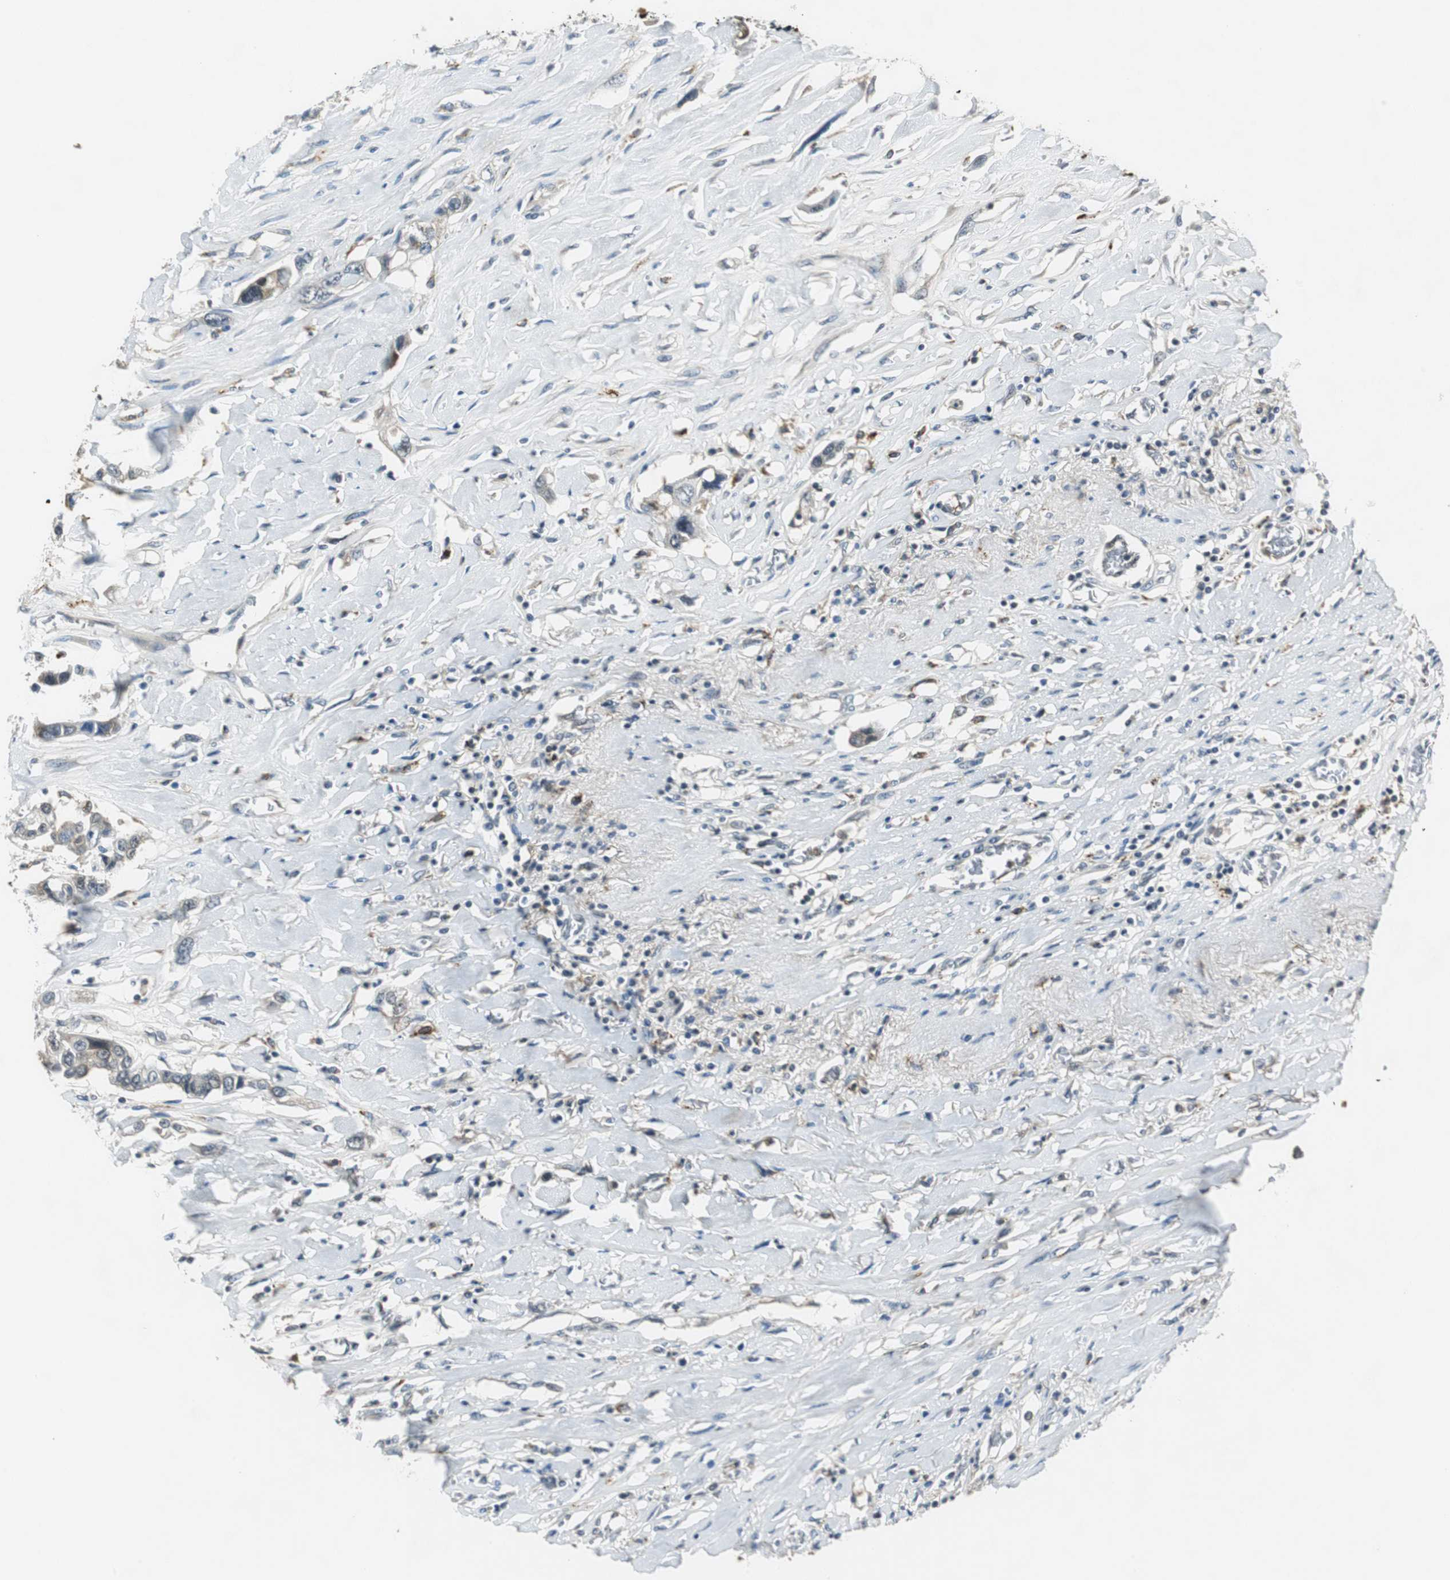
{"staining": {"intensity": "weak", "quantity": "25%-75%", "location": "cytoplasmic/membranous"}, "tissue": "lung cancer", "cell_type": "Tumor cells", "image_type": "cancer", "snomed": [{"axis": "morphology", "description": "Squamous cell carcinoma, NOS"}, {"axis": "topography", "description": "Lung"}], "caption": "Brown immunohistochemical staining in lung squamous cell carcinoma exhibits weak cytoplasmic/membranous positivity in approximately 25%-75% of tumor cells. The staining is performed using DAB (3,3'-diaminobenzidine) brown chromogen to label protein expression. The nuclei are counter-stained blue using hematoxylin.", "gene": "NCK1", "patient": {"sex": "male", "age": 71}}